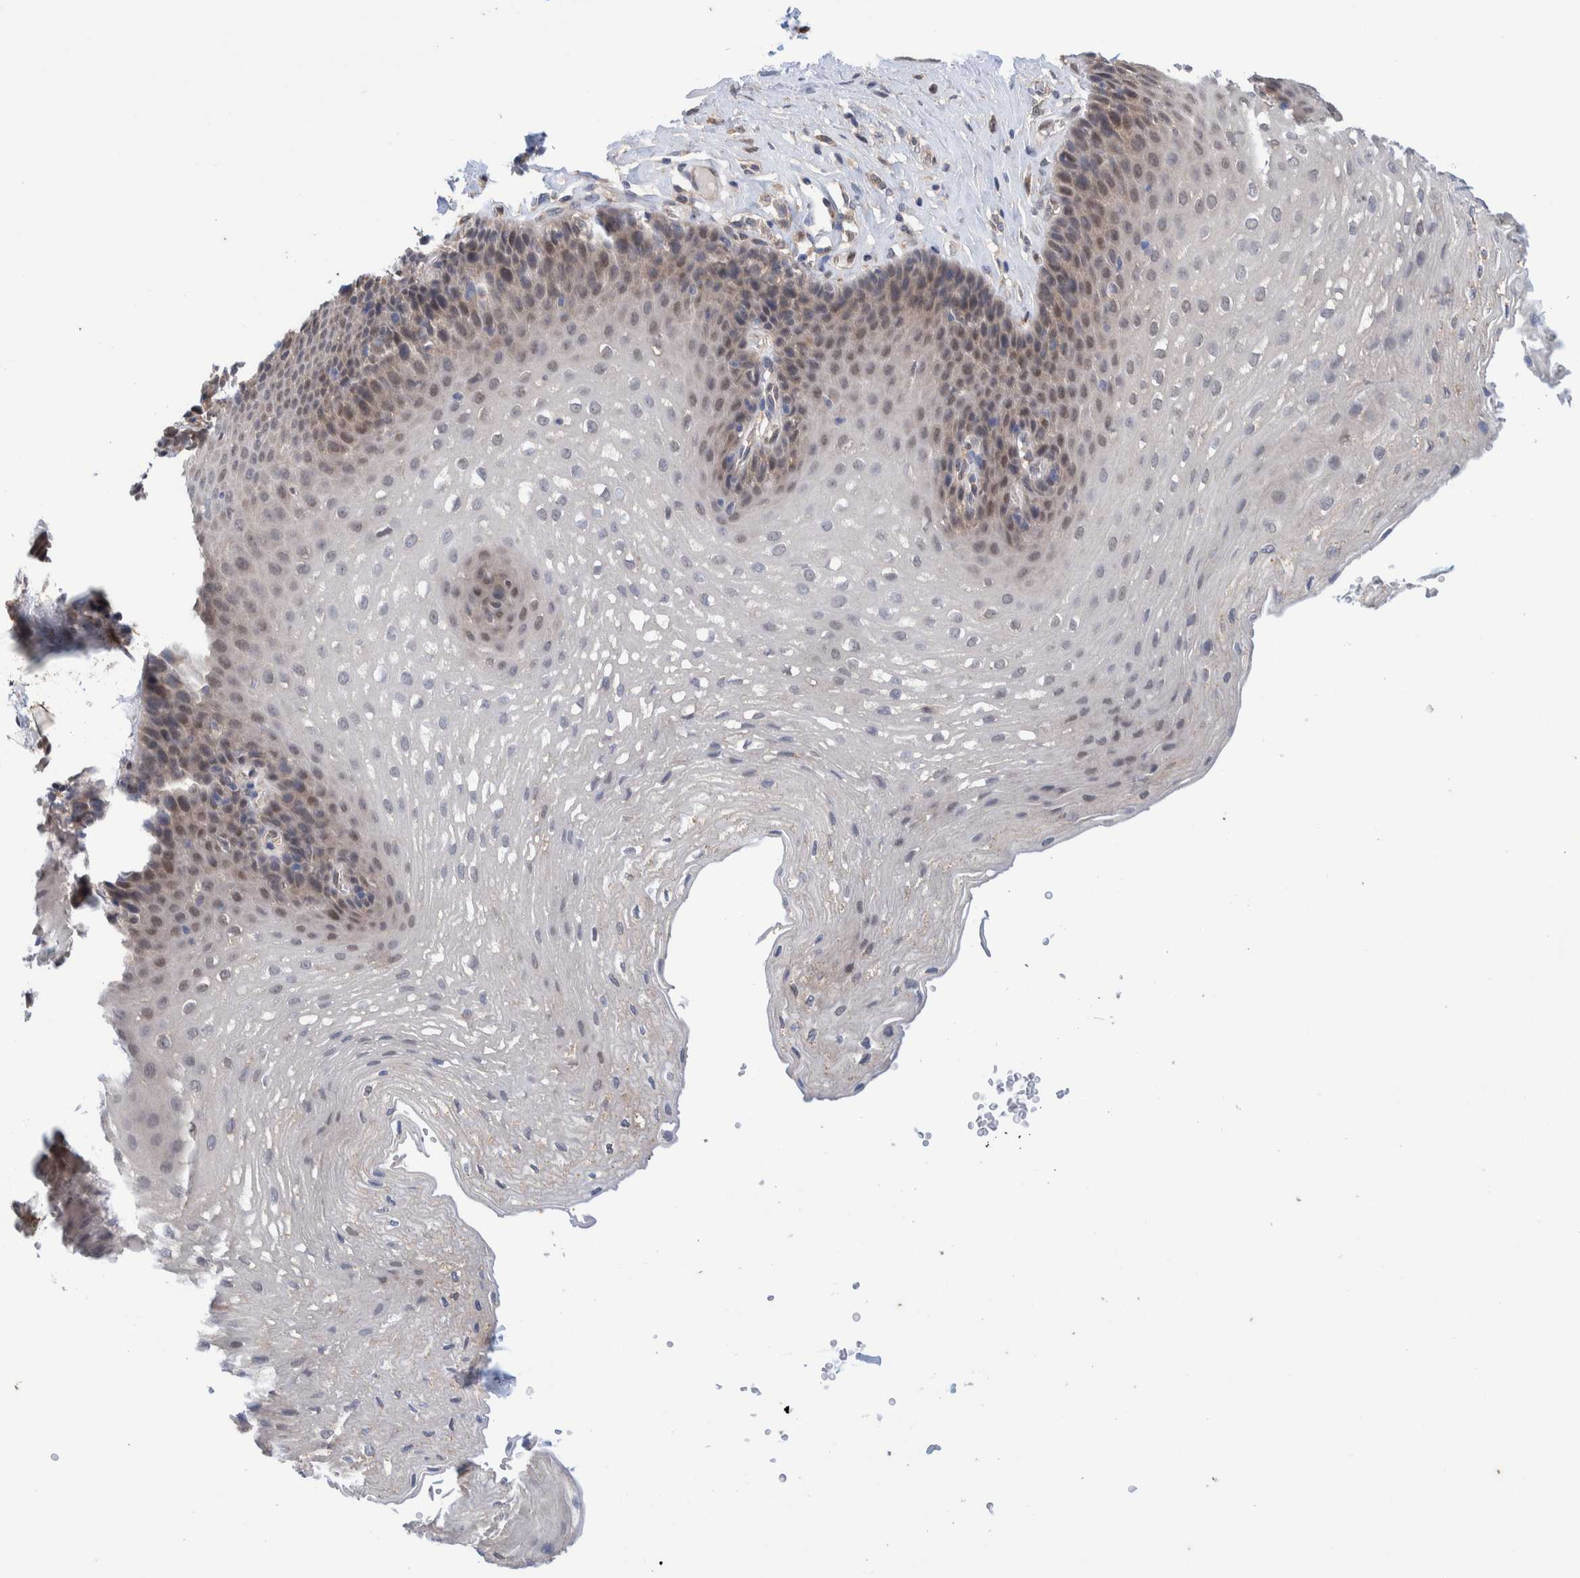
{"staining": {"intensity": "weak", "quantity": "<25%", "location": "cytoplasmic/membranous"}, "tissue": "esophagus", "cell_type": "Squamous epithelial cells", "image_type": "normal", "snomed": [{"axis": "morphology", "description": "Normal tissue, NOS"}, {"axis": "topography", "description": "Esophagus"}], "caption": "This histopathology image is of normal esophagus stained with immunohistochemistry (IHC) to label a protein in brown with the nuclei are counter-stained blue. There is no positivity in squamous epithelial cells.", "gene": "PFAS", "patient": {"sex": "female", "age": 66}}